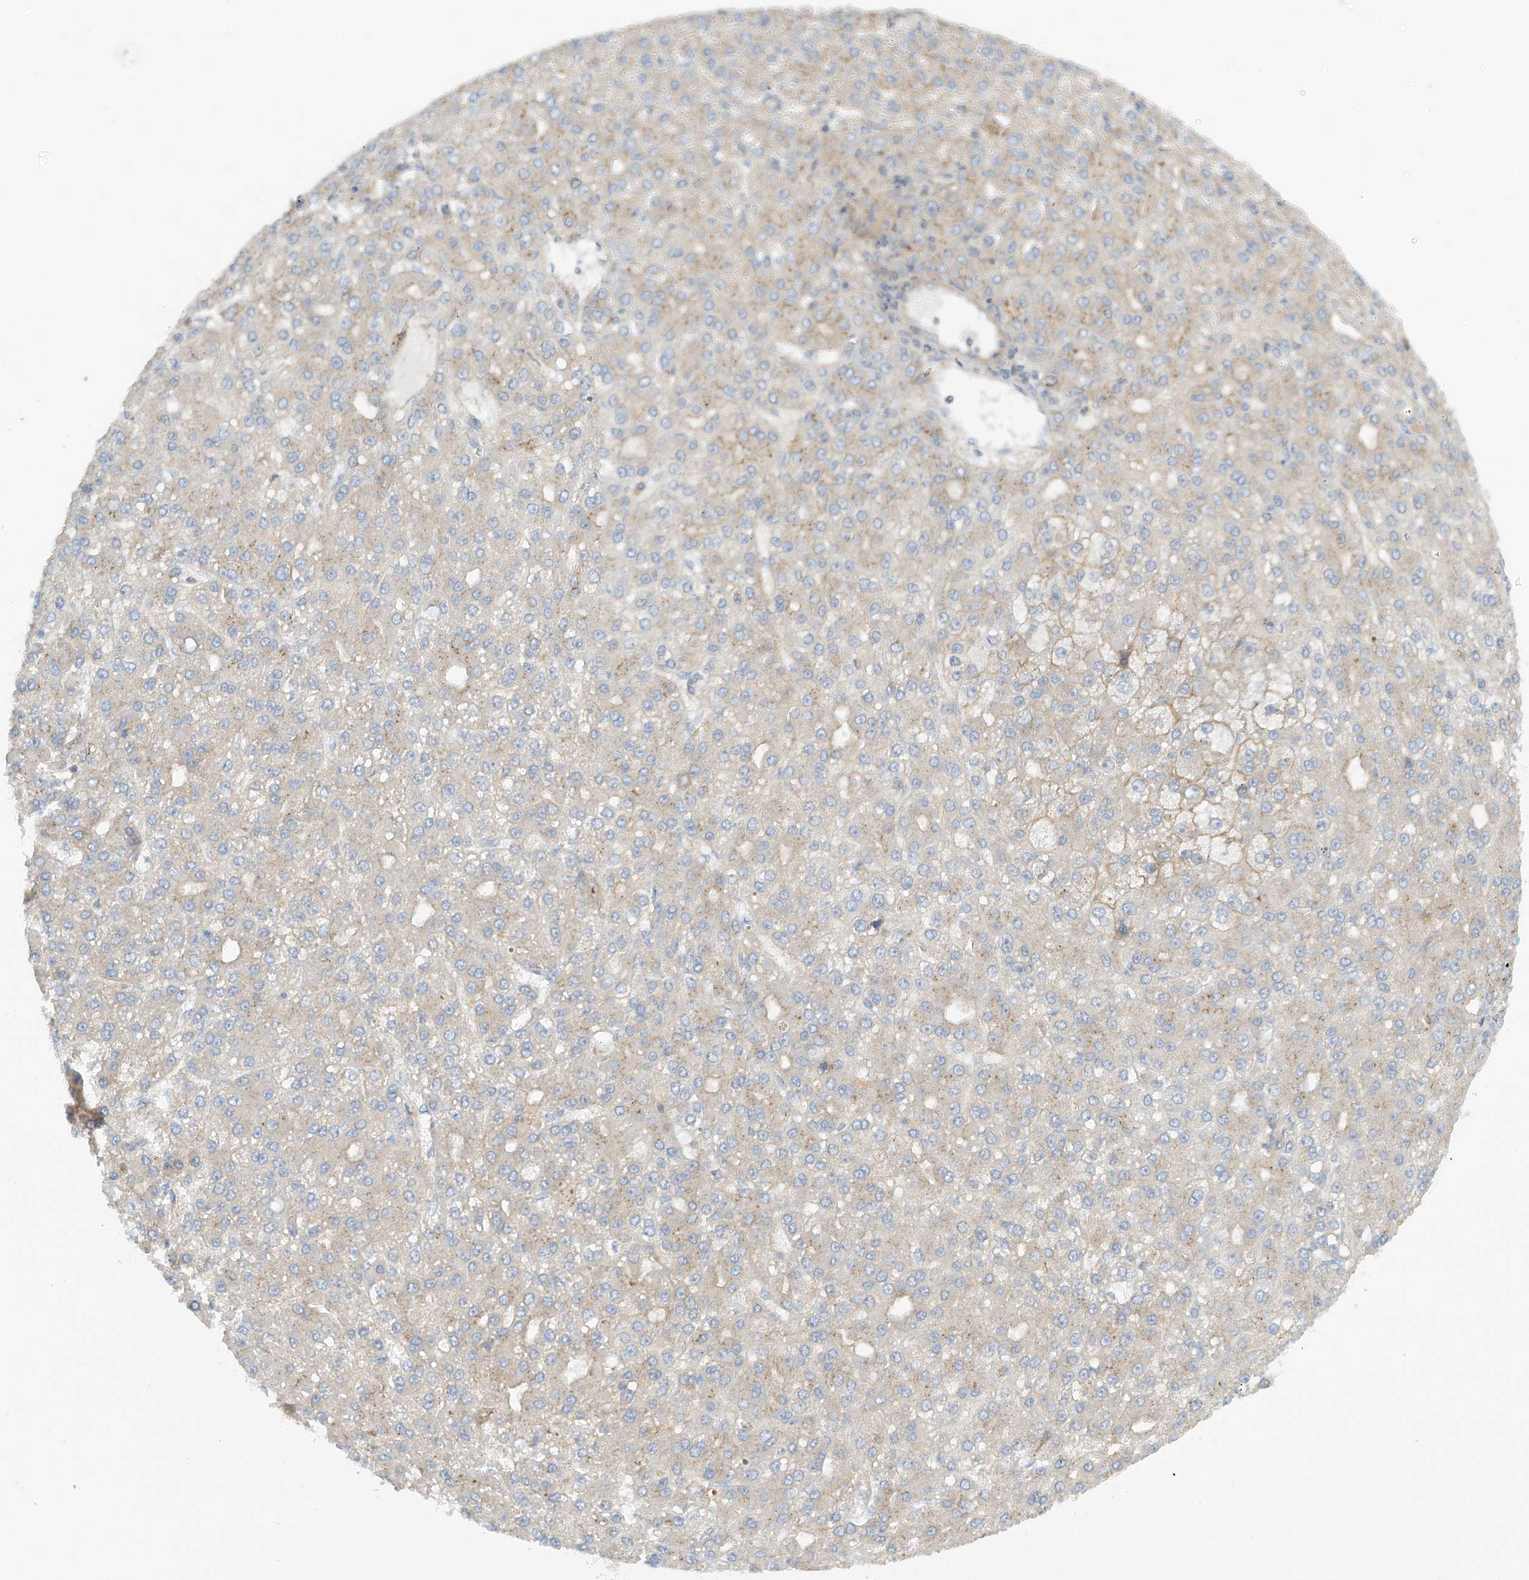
{"staining": {"intensity": "weak", "quantity": "<25%", "location": "cytoplasmic/membranous"}, "tissue": "liver cancer", "cell_type": "Tumor cells", "image_type": "cancer", "snomed": [{"axis": "morphology", "description": "Carcinoma, Hepatocellular, NOS"}, {"axis": "topography", "description": "Liver"}], "caption": "This photomicrograph is of liver cancer stained with immunohistochemistry (IHC) to label a protein in brown with the nuclei are counter-stained blue. There is no staining in tumor cells.", "gene": "FSD1L", "patient": {"sex": "male", "age": 67}}